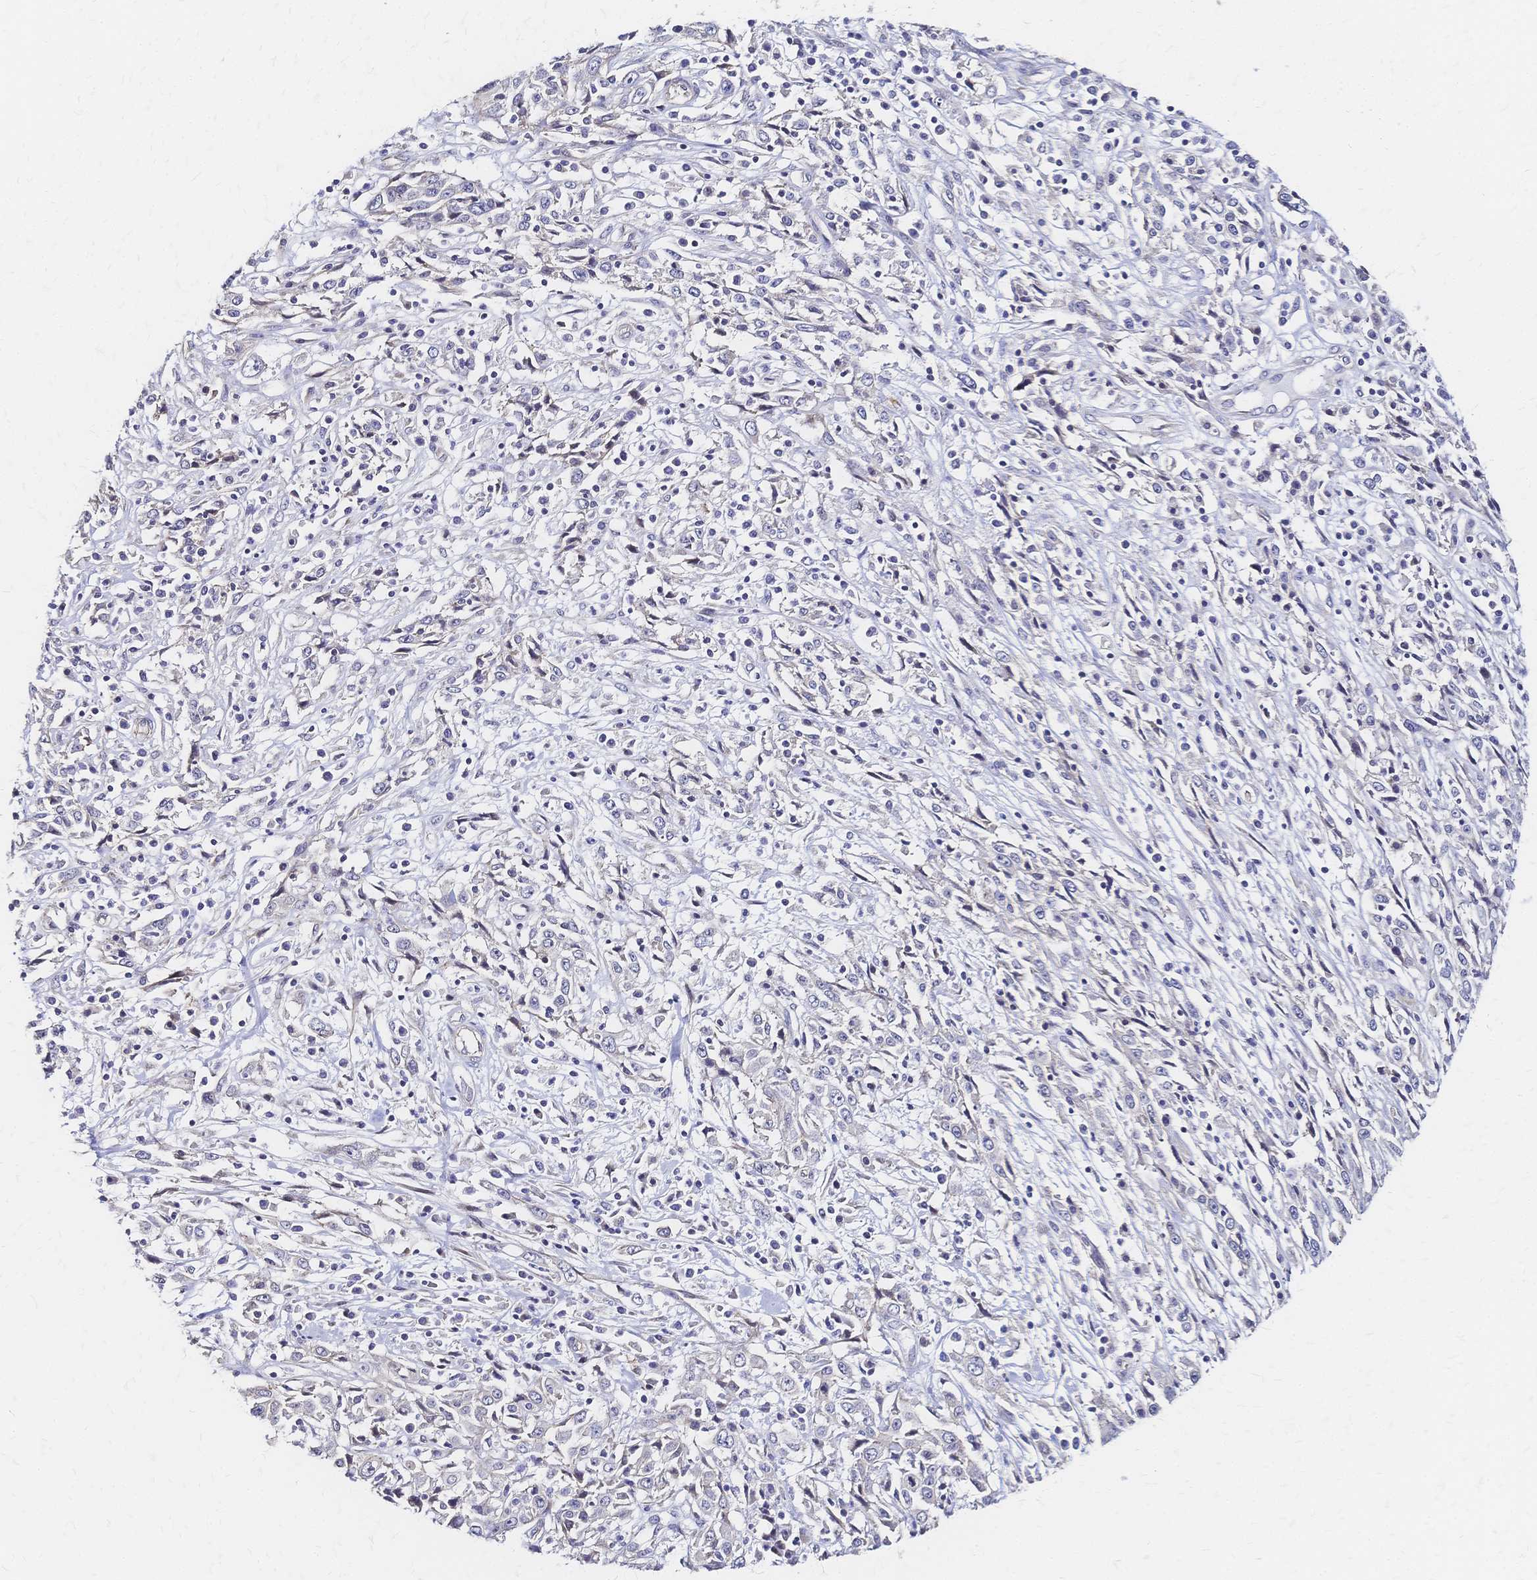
{"staining": {"intensity": "negative", "quantity": "none", "location": "none"}, "tissue": "cervical cancer", "cell_type": "Tumor cells", "image_type": "cancer", "snomed": [{"axis": "morphology", "description": "Adenocarcinoma, NOS"}, {"axis": "topography", "description": "Cervix"}], "caption": "Immunohistochemistry (IHC) micrograph of neoplastic tissue: human cervical cancer (adenocarcinoma) stained with DAB reveals no significant protein staining in tumor cells.", "gene": "SLC5A1", "patient": {"sex": "female", "age": 40}}